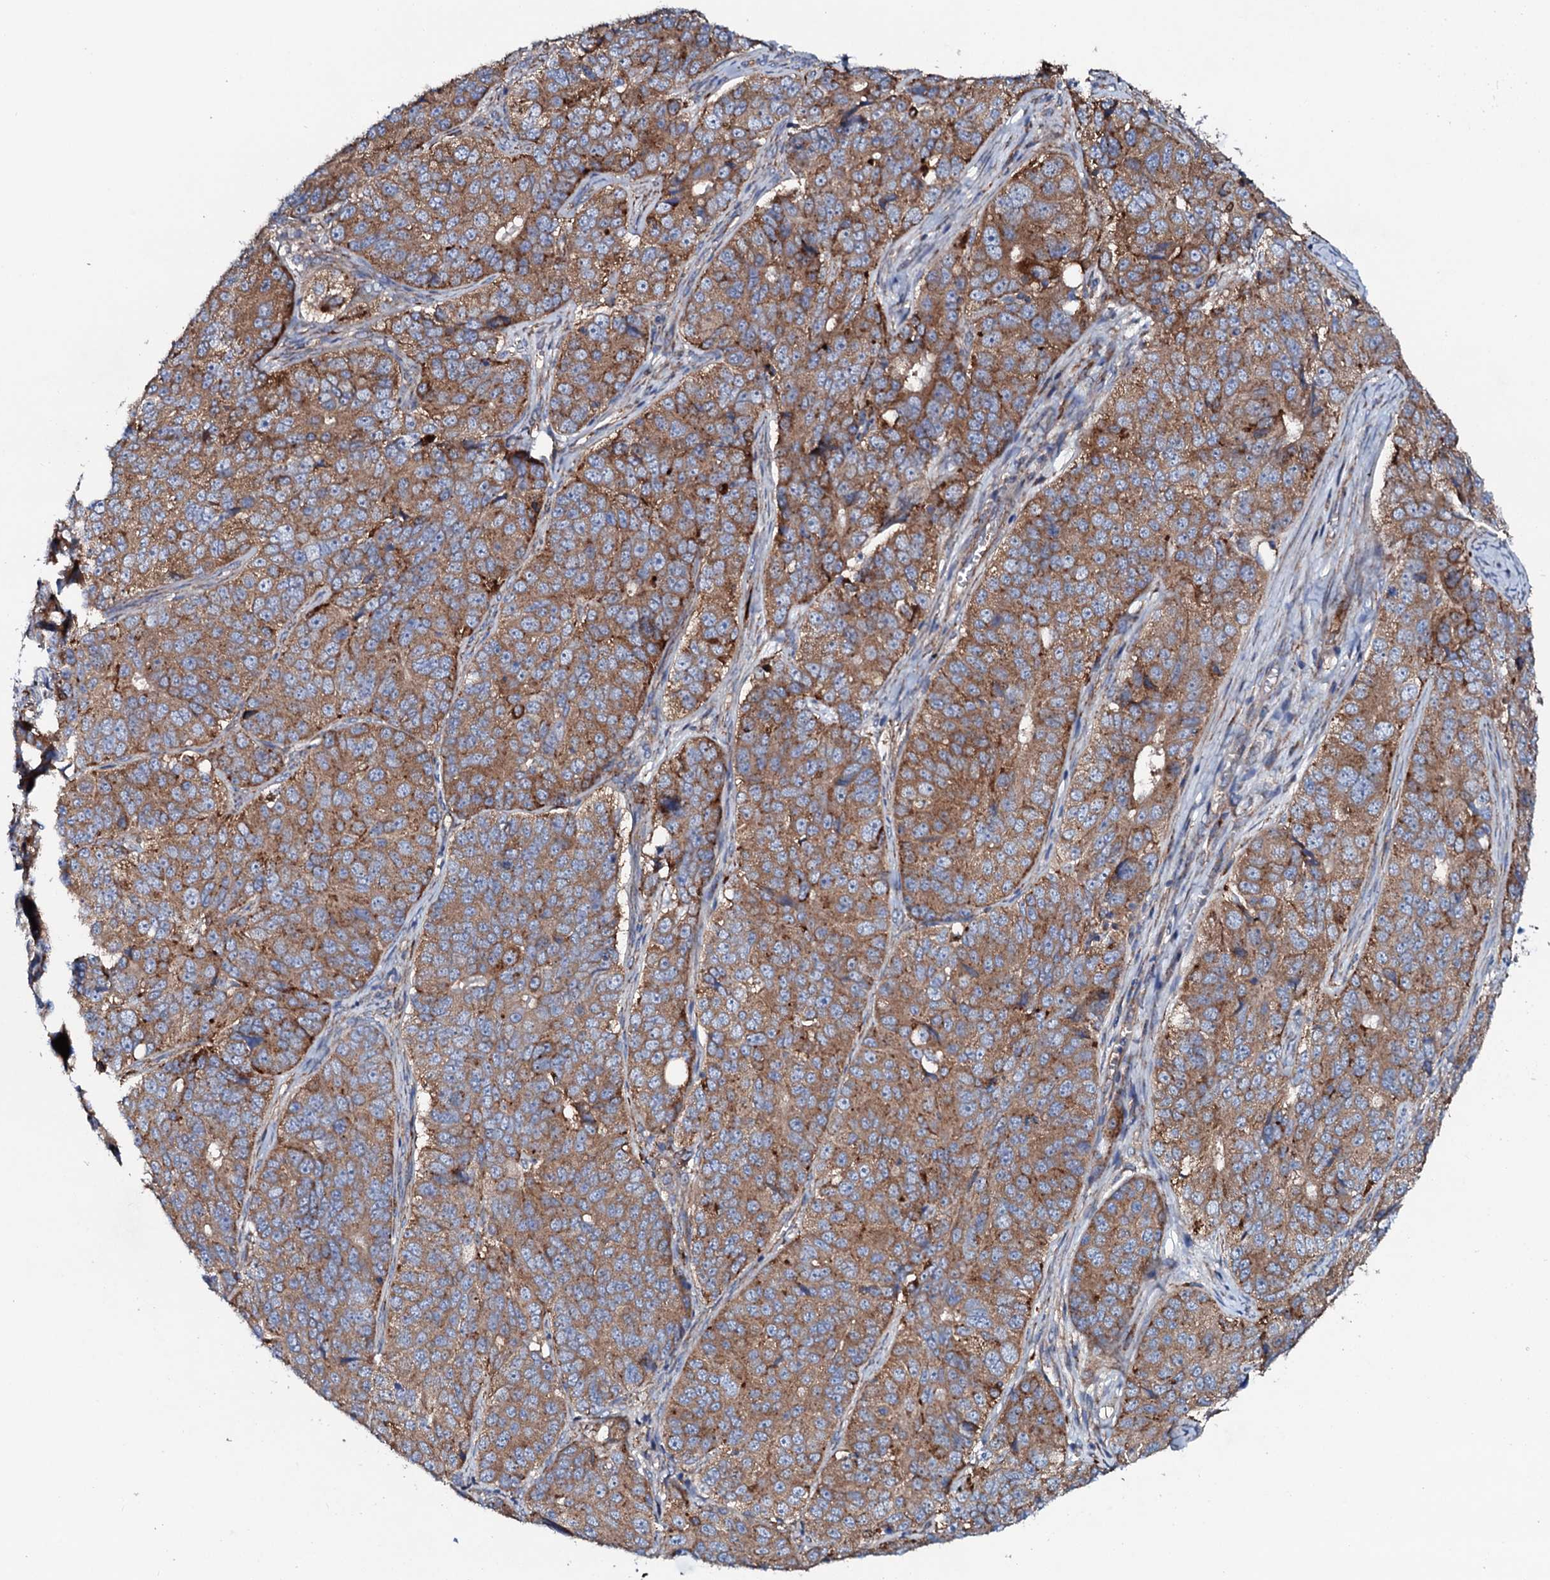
{"staining": {"intensity": "moderate", "quantity": ">75%", "location": "cytoplasmic/membranous"}, "tissue": "ovarian cancer", "cell_type": "Tumor cells", "image_type": "cancer", "snomed": [{"axis": "morphology", "description": "Carcinoma, endometroid"}, {"axis": "topography", "description": "Ovary"}], "caption": "Immunohistochemical staining of ovarian cancer (endometroid carcinoma) demonstrates medium levels of moderate cytoplasmic/membranous protein positivity in approximately >75% of tumor cells.", "gene": "P2RX4", "patient": {"sex": "female", "age": 51}}